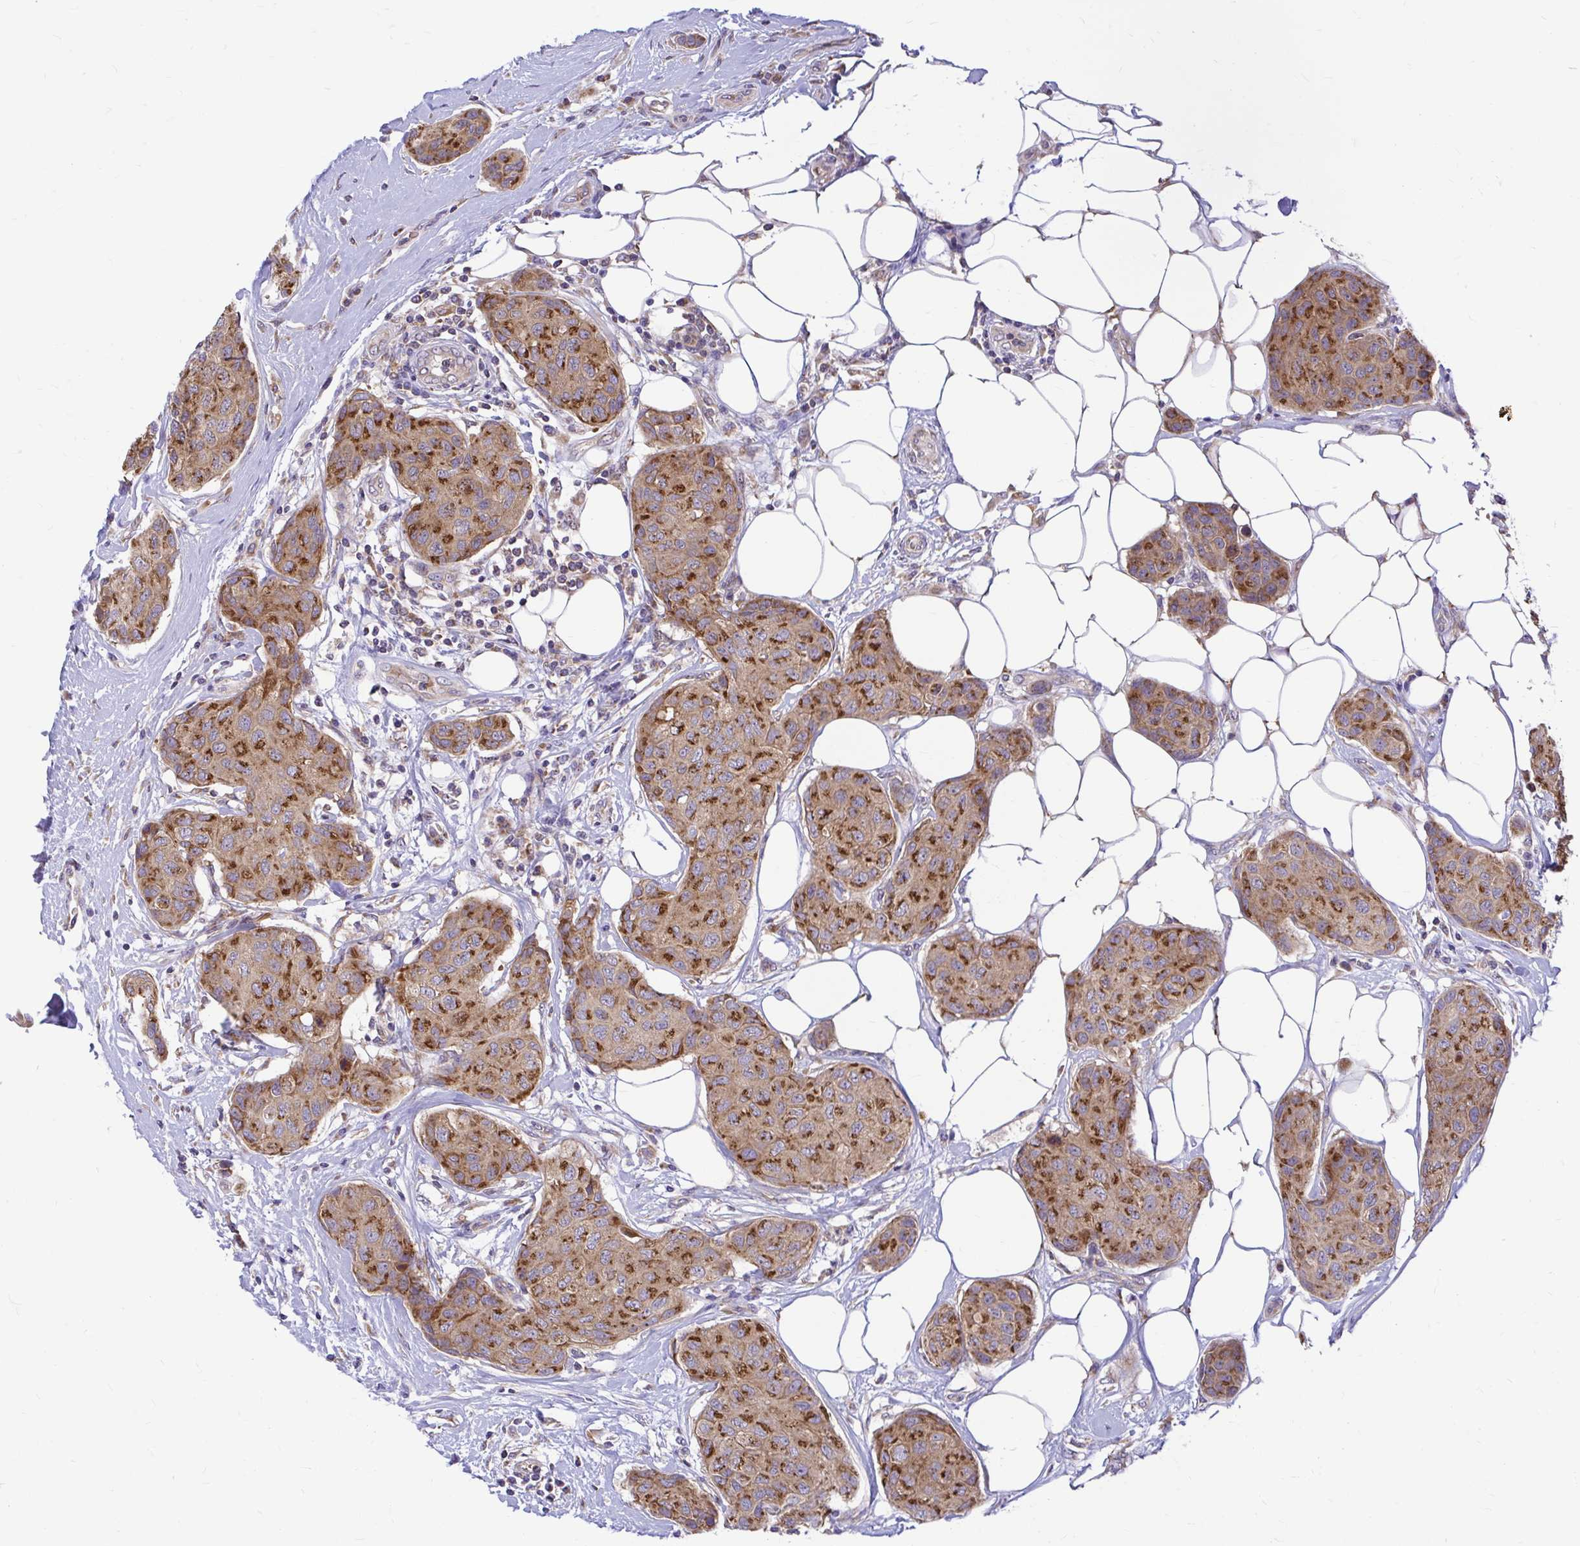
{"staining": {"intensity": "strong", "quantity": "25%-75%", "location": "cytoplasmic/membranous"}, "tissue": "breast cancer", "cell_type": "Tumor cells", "image_type": "cancer", "snomed": [{"axis": "morphology", "description": "Duct carcinoma"}, {"axis": "topography", "description": "Breast"}, {"axis": "topography", "description": "Lymph node"}], "caption": "Brown immunohistochemical staining in intraductal carcinoma (breast) demonstrates strong cytoplasmic/membranous expression in approximately 25%-75% of tumor cells.", "gene": "VTI1B", "patient": {"sex": "female", "age": 80}}